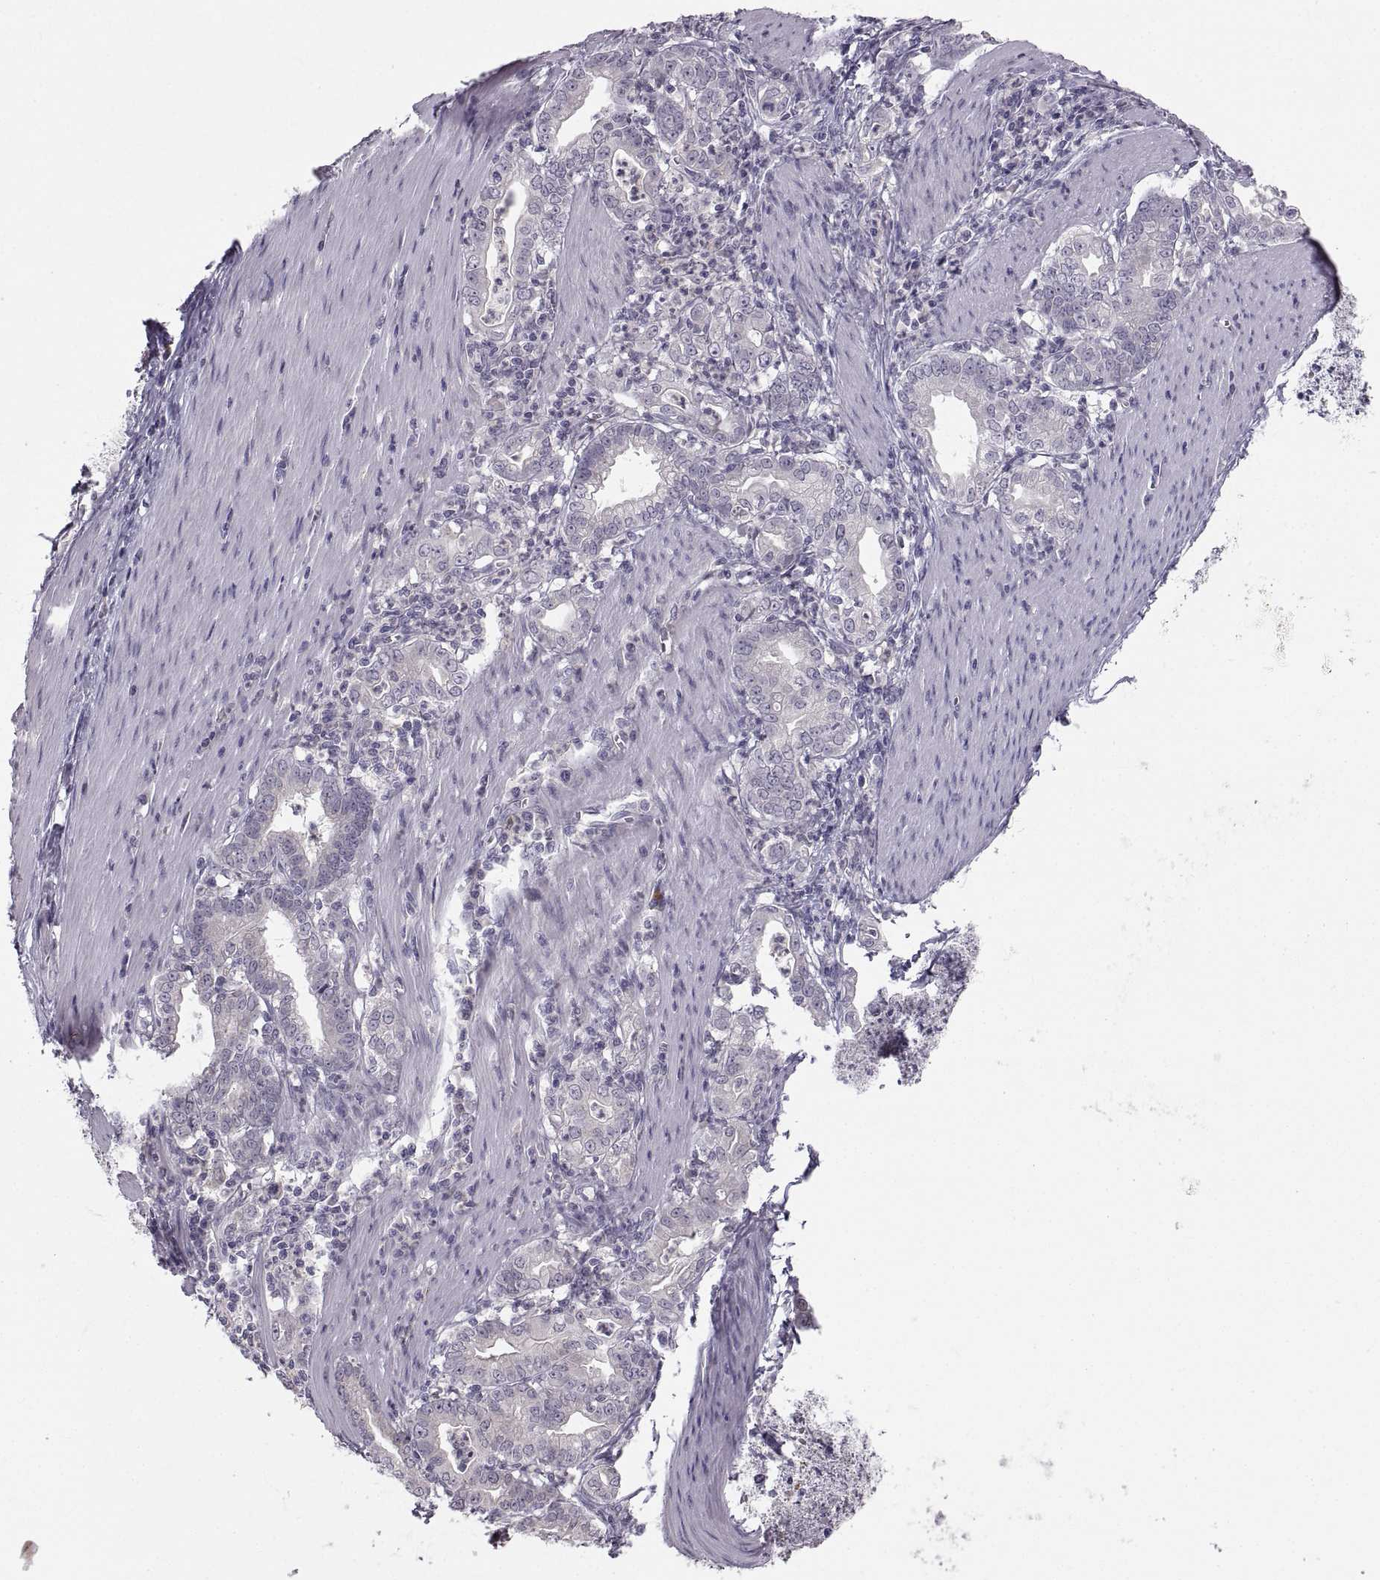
{"staining": {"intensity": "negative", "quantity": "none", "location": "none"}, "tissue": "stomach cancer", "cell_type": "Tumor cells", "image_type": "cancer", "snomed": [{"axis": "morphology", "description": "Adenocarcinoma, NOS"}, {"axis": "topography", "description": "Stomach, upper"}], "caption": "Stomach adenocarcinoma was stained to show a protein in brown. There is no significant staining in tumor cells.", "gene": "ZNF185", "patient": {"sex": "female", "age": 79}}